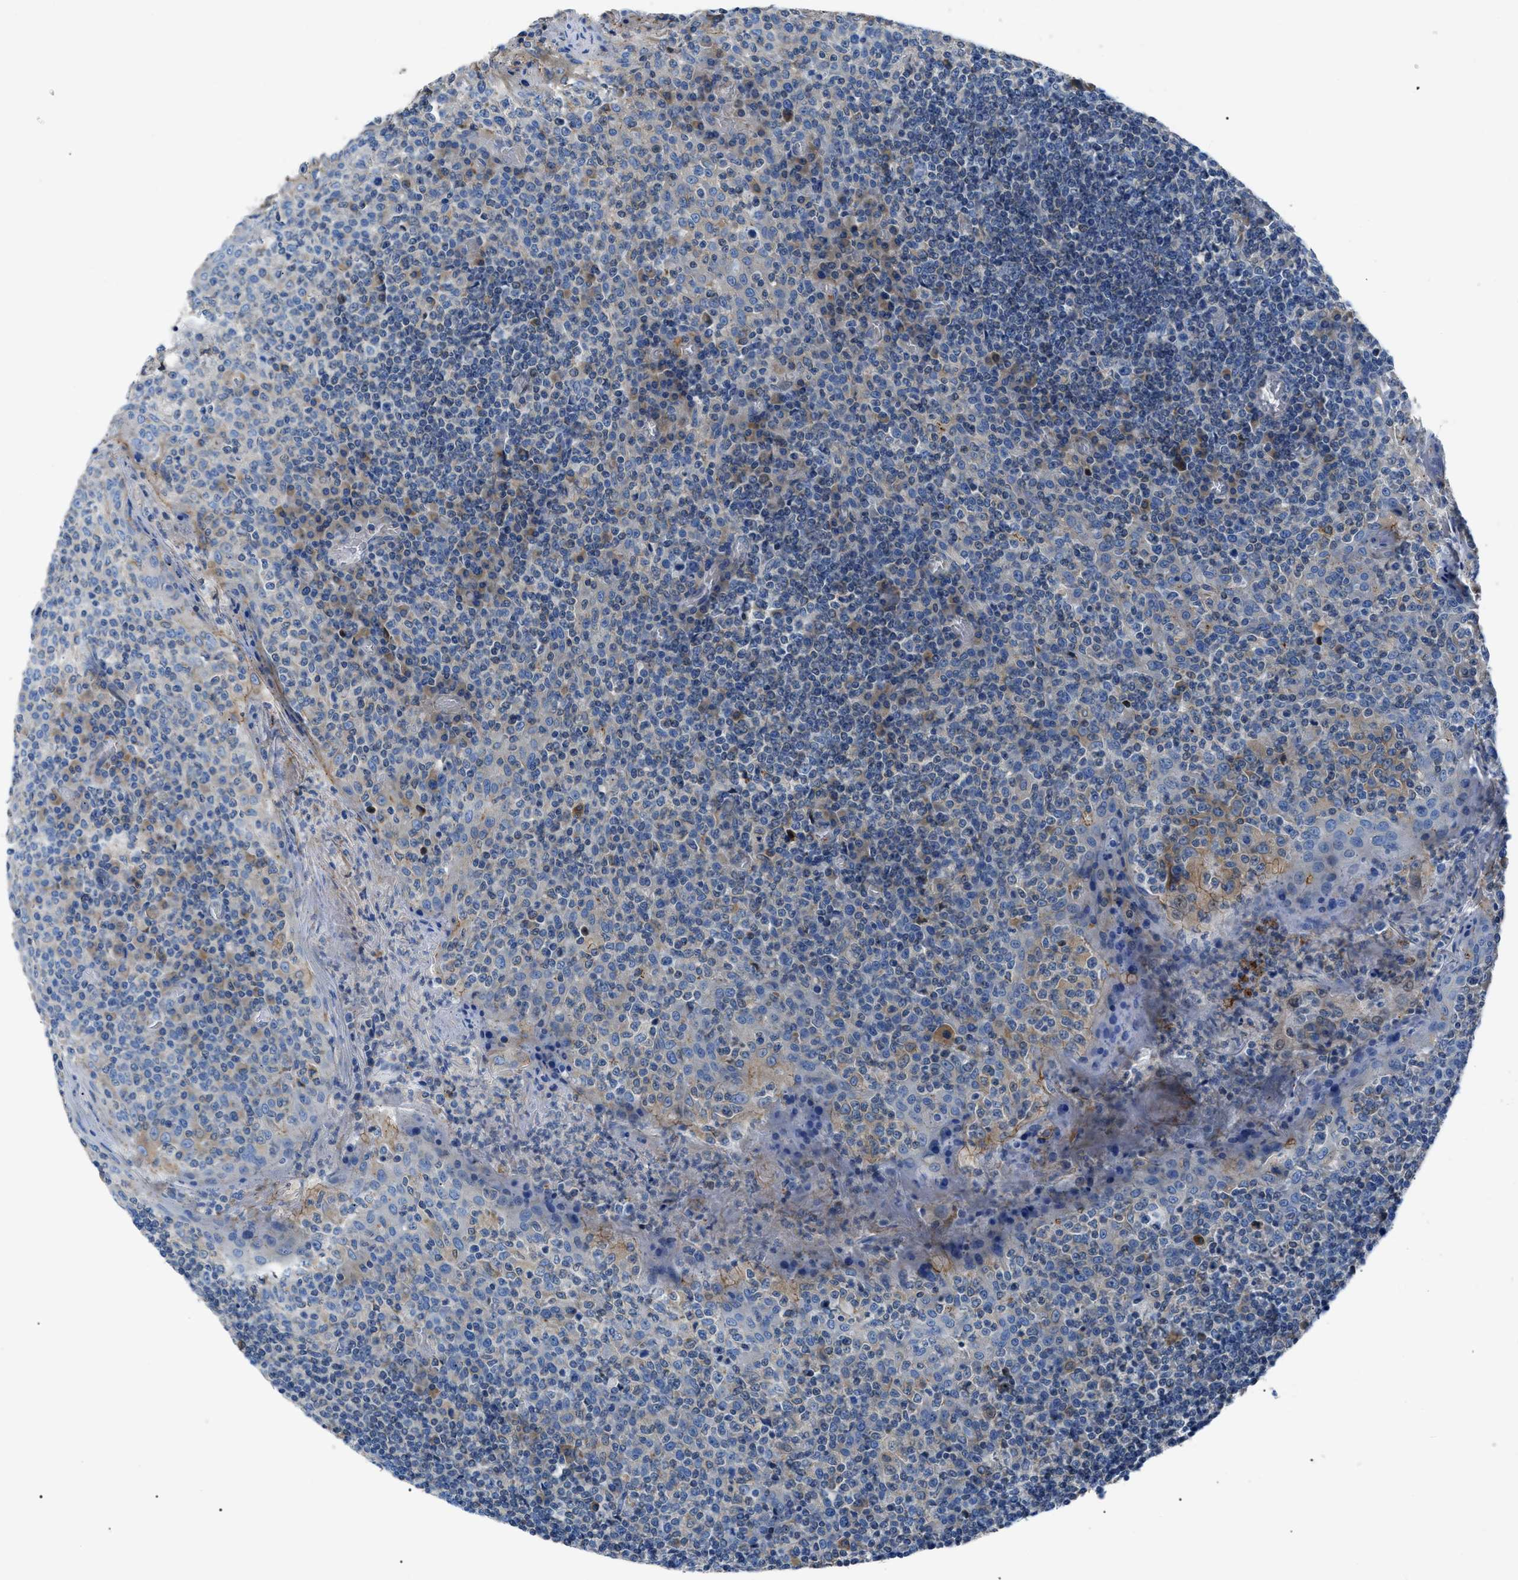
{"staining": {"intensity": "negative", "quantity": "none", "location": "none"}, "tissue": "tonsil", "cell_type": "Germinal center cells", "image_type": "normal", "snomed": [{"axis": "morphology", "description": "Normal tissue, NOS"}, {"axis": "topography", "description": "Tonsil"}], "caption": "Immunohistochemistry (IHC) micrograph of benign tonsil: human tonsil stained with DAB shows no significant protein positivity in germinal center cells. (Brightfield microscopy of DAB (3,3'-diaminobenzidine) immunohistochemistry at high magnification).", "gene": "ZDHHC24", "patient": {"sex": "female", "age": 19}}